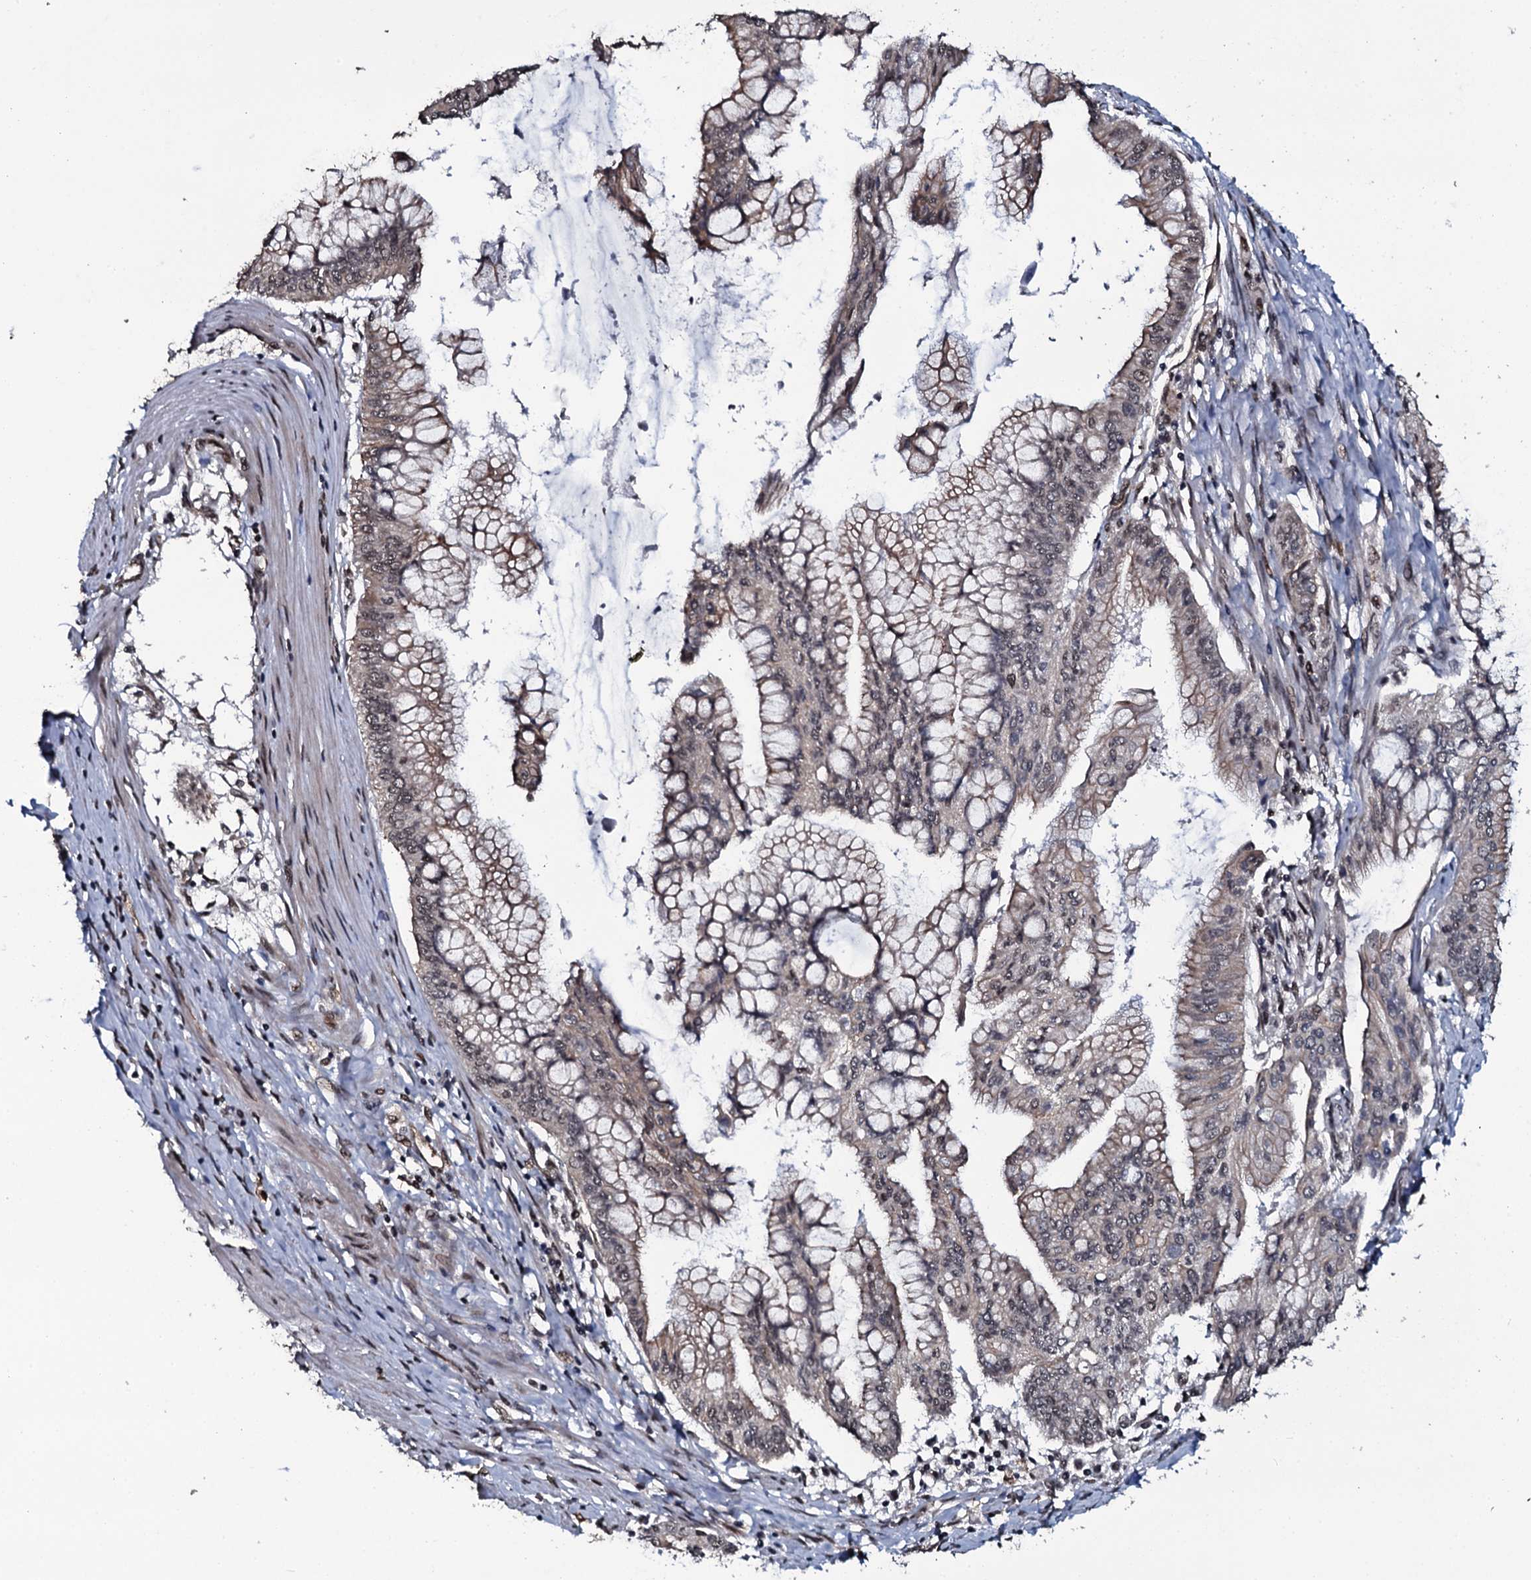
{"staining": {"intensity": "weak", "quantity": "25%-75%", "location": "cytoplasmic/membranous,nuclear"}, "tissue": "pancreatic cancer", "cell_type": "Tumor cells", "image_type": "cancer", "snomed": [{"axis": "morphology", "description": "Adenocarcinoma, NOS"}, {"axis": "topography", "description": "Pancreas"}], "caption": "Immunohistochemical staining of human adenocarcinoma (pancreatic) shows low levels of weak cytoplasmic/membranous and nuclear protein staining in about 25%-75% of tumor cells.", "gene": "SH2D4B", "patient": {"sex": "male", "age": 46}}